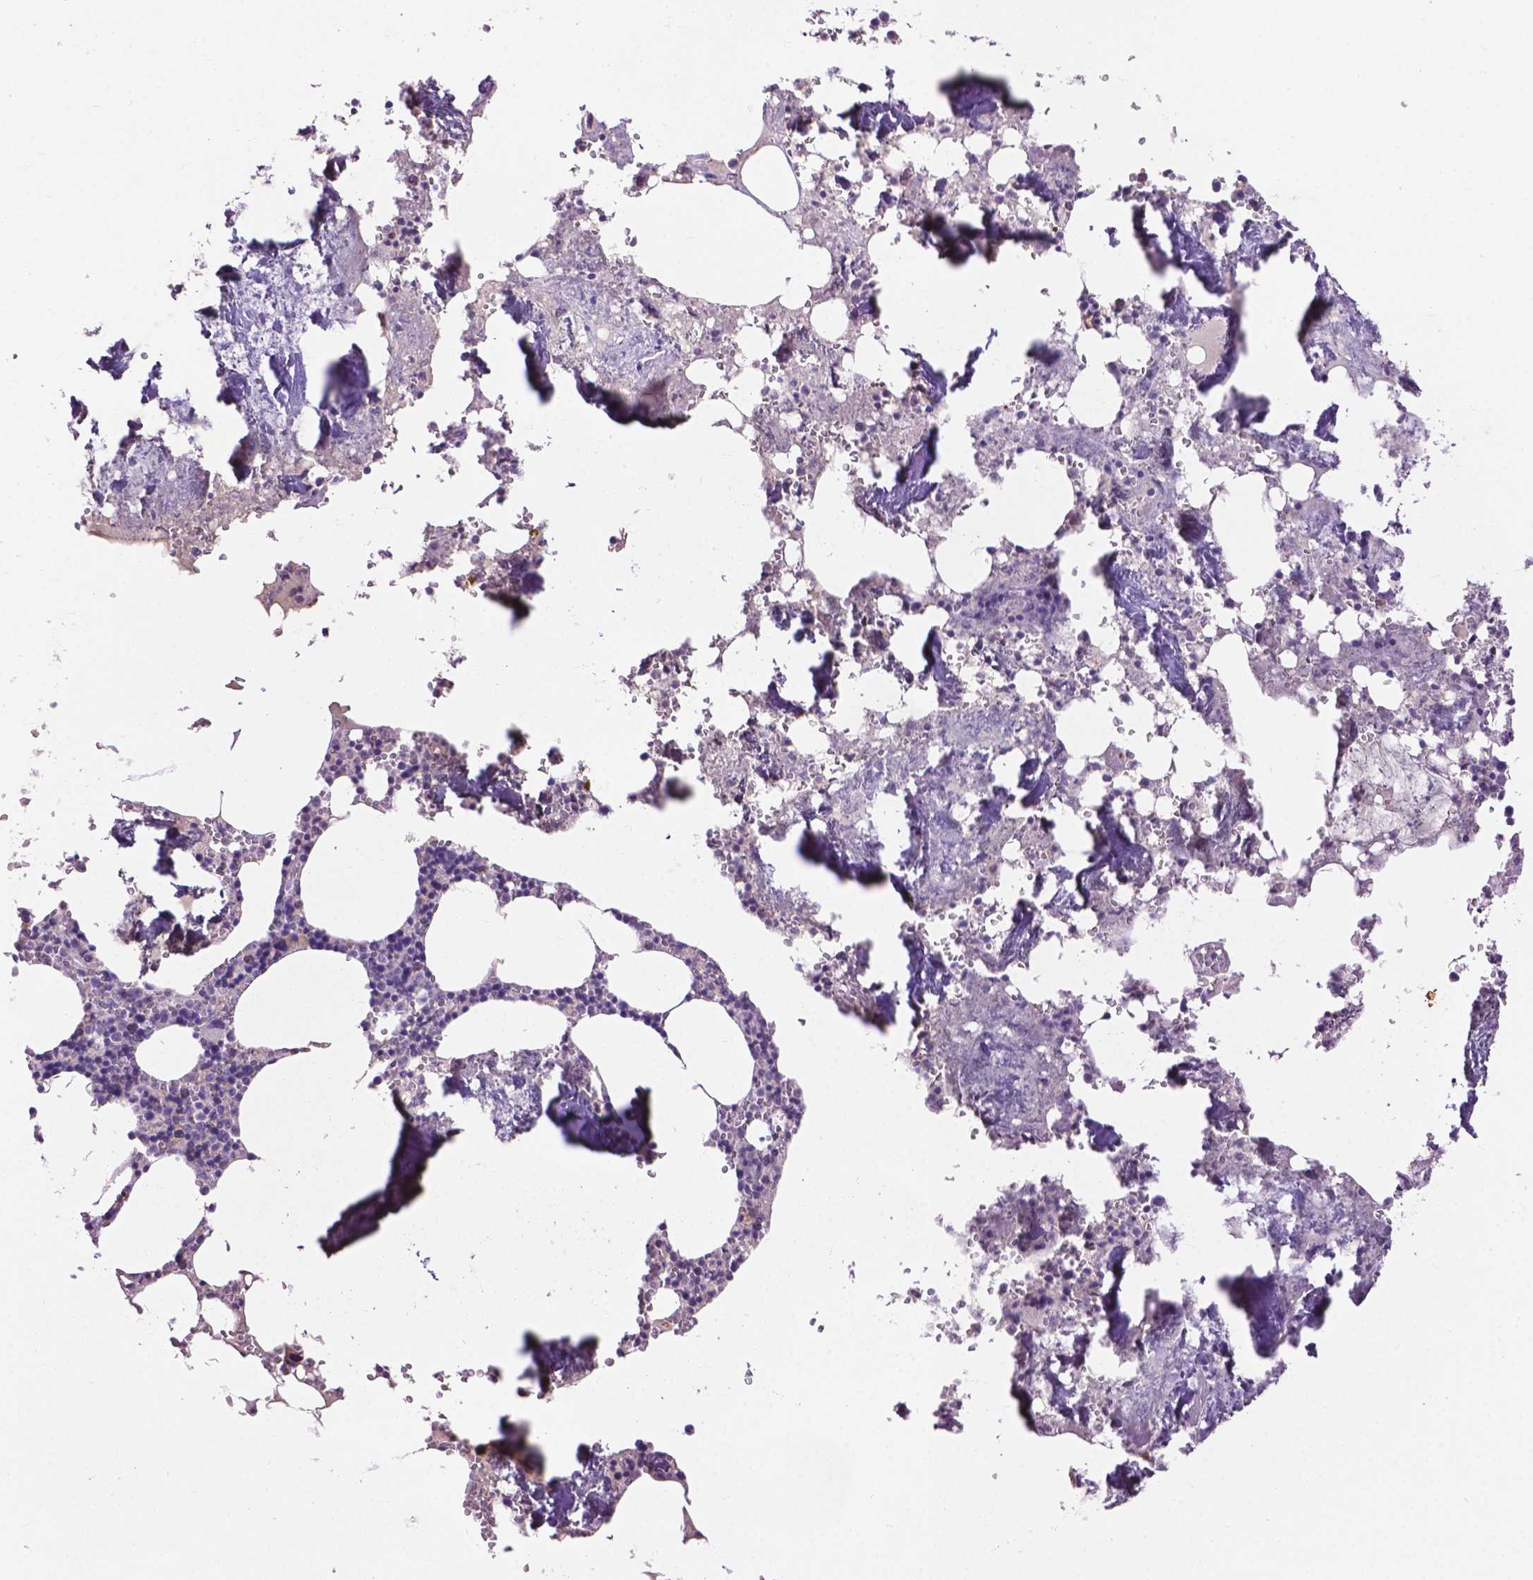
{"staining": {"intensity": "negative", "quantity": "none", "location": "none"}, "tissue": "bone marrow", "cell_type": "Hematopoietic cells", "image_type": "normal", "snomed": [{"axis": "morphology", "description": "Normal tissue, NOS"}, {"axis": "topography", "description": "Bone marrow"}], "caption": "IHC histopathology image of benign bone marrow: bone marrow stained with DAB (3,3'-diaminobenzidine) reveals no significant protein staining in hematopoietic cells. (DAB immunohistochemistry visualized using brightfield microscopy, high magnification).", "gene": "NOXO1", "patient": {"sex": "male", "age": 54}}